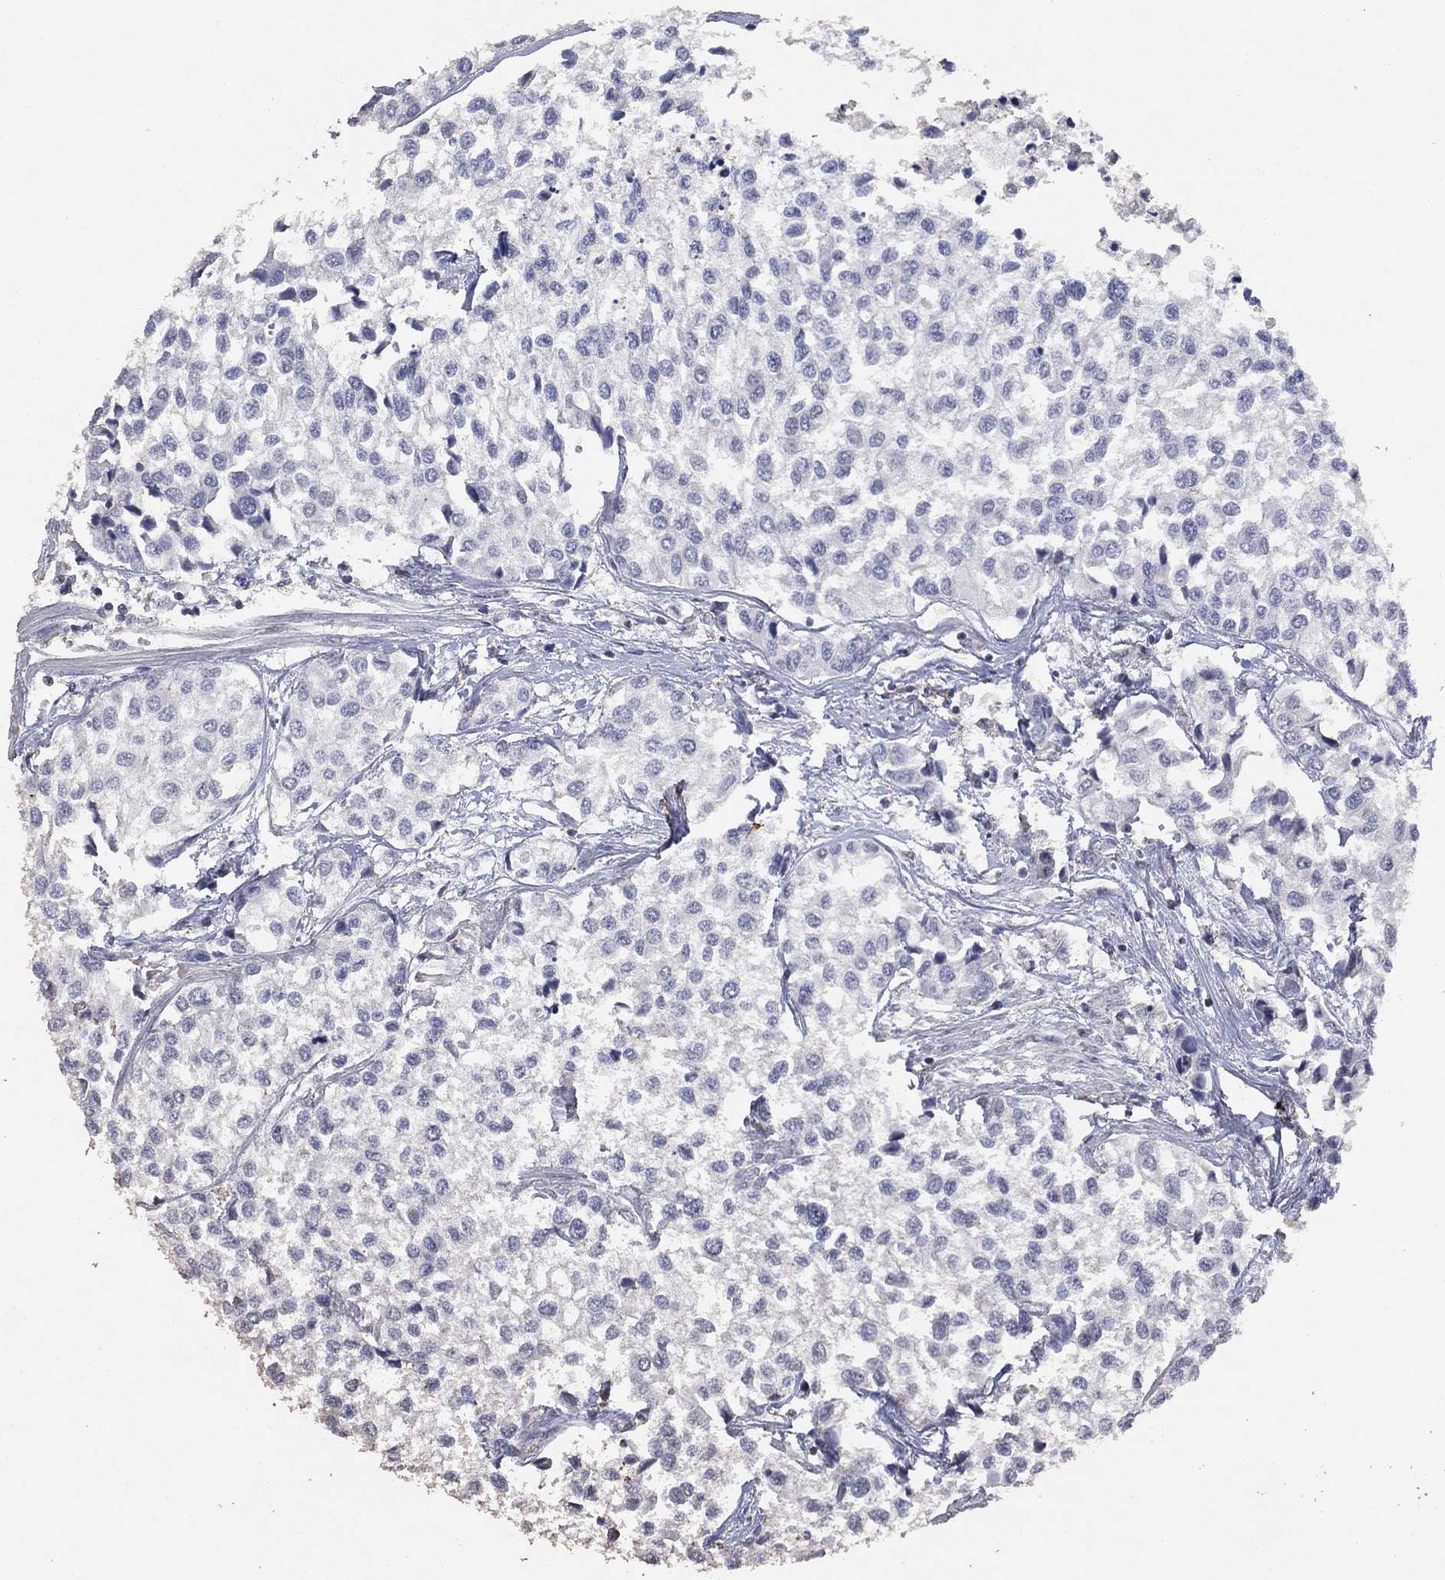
{"staining": {"intensity": "negative", "quantity": "none", "location": "none"}, "tissue": "urothelial cancer", "cell_type": "Tumor cells", "image_type": "cancer", "snomed": [{"axis": "morphology", "description": "Urothelial carcinoma, High grade"}, {"axis": "topography", "description": "Urinary bladder"}], "caption": "Immunohistochemistry micrograph of neoplastic tissue: urothelial cancer stained with DAB reveals no significant protein staining in tumor cells.", "gene": "ADPRHL1", "patient": {"sex": "male", "age": 73}}